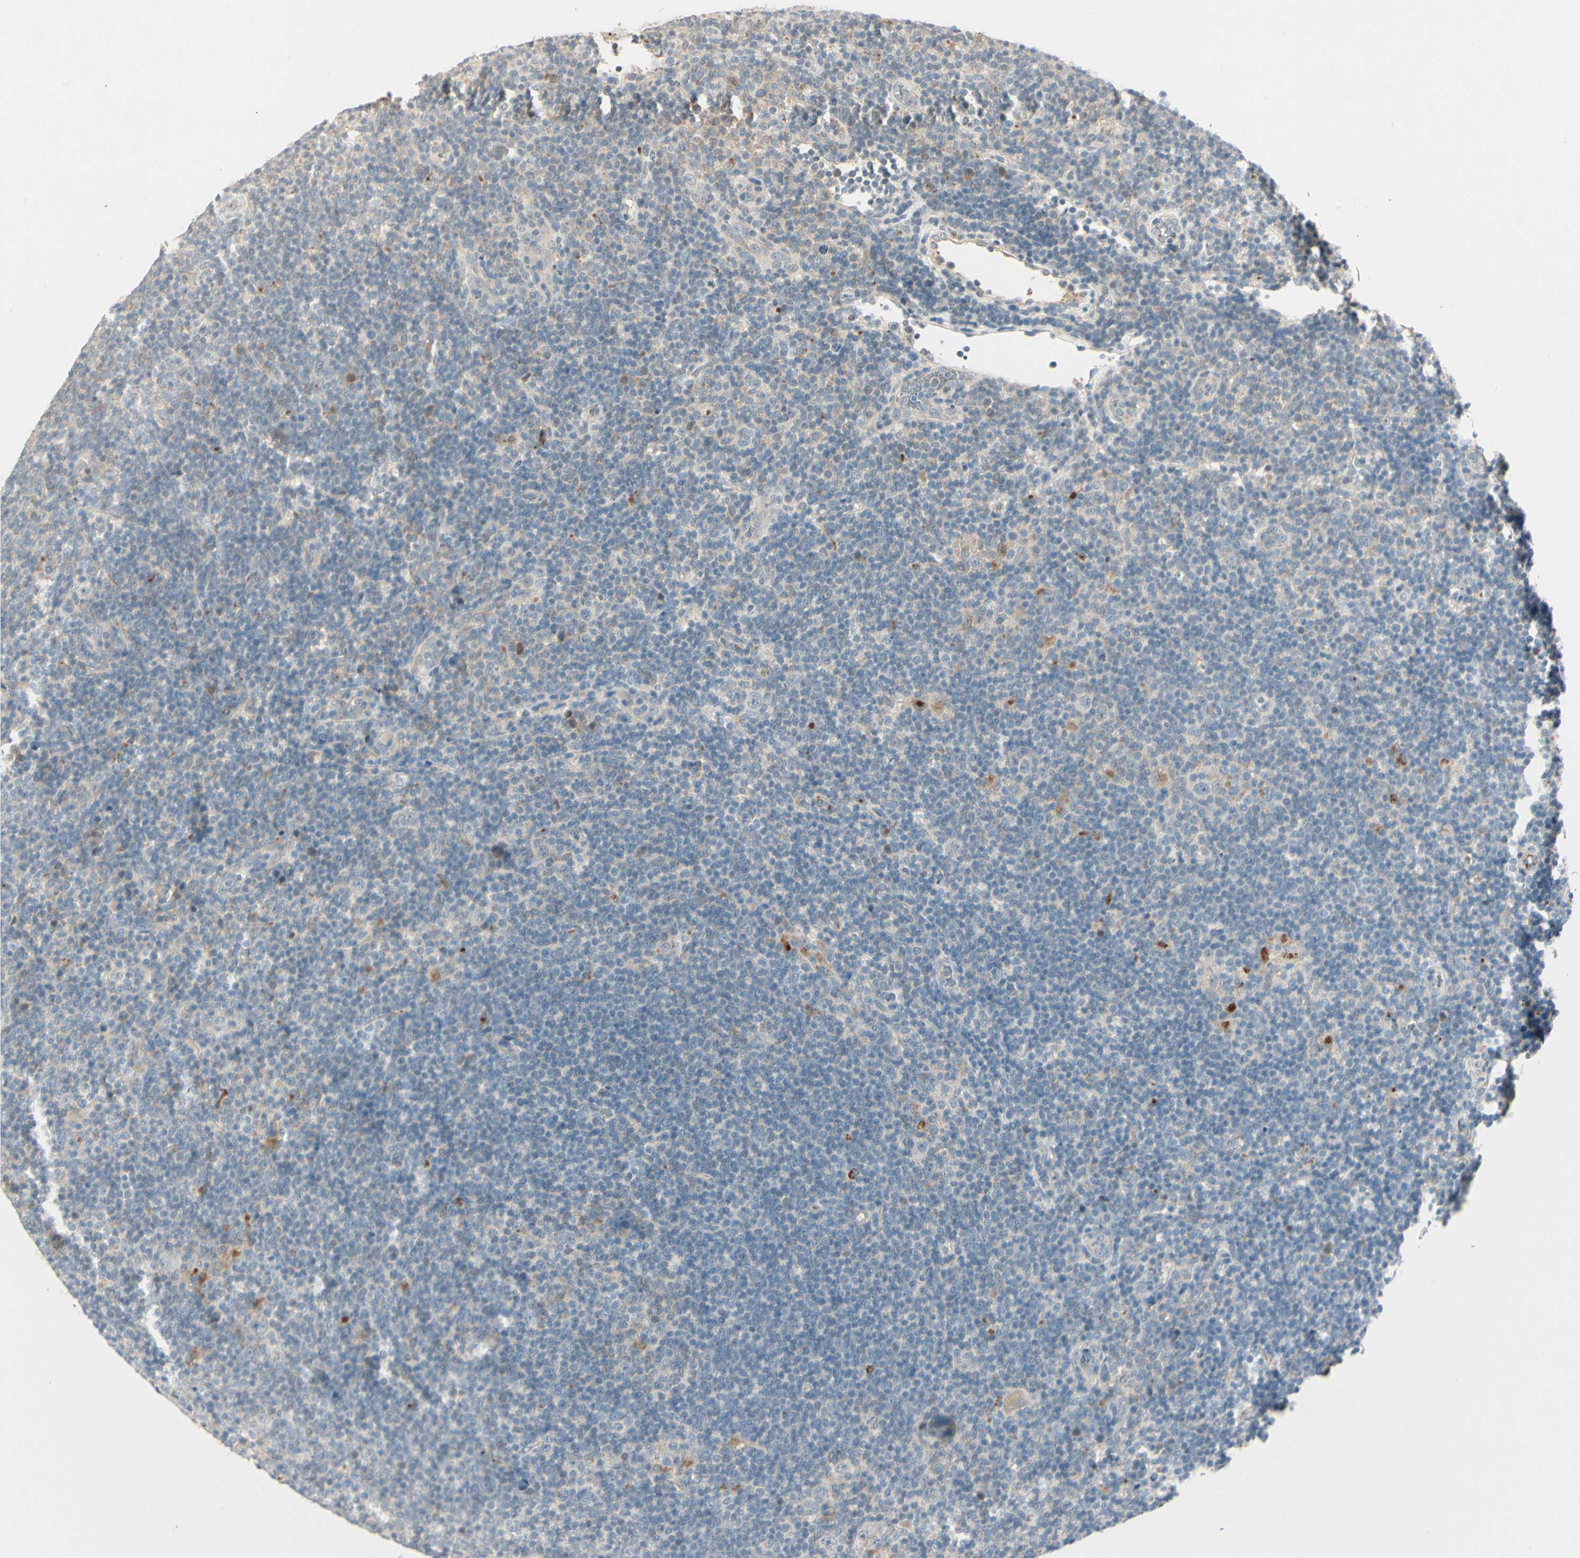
{"staining": {"intensity": "negative", "quantity": "none", "location": "none"}, "tissue": "lymphoma", "cell_type": "Tumor cells", "image_type": "cancer", "snomed": [{"axis": "morphology", "description": "Hodgkin's disease, NOS"}, {"axis": "topography", "description": "Lymph node"}], "caption": "Immunohistochemistry of human lymphoma displays no staining in tumor cells. Brightfield microscopy of immunohistochemistry (IHC) stained with DAB (3,3'-diaminobenzidine) (brown) and hematoxylin (blue), captured at high magnification.", "gene": "SKIL", "patient": {"sex": "female", "age": 57}}